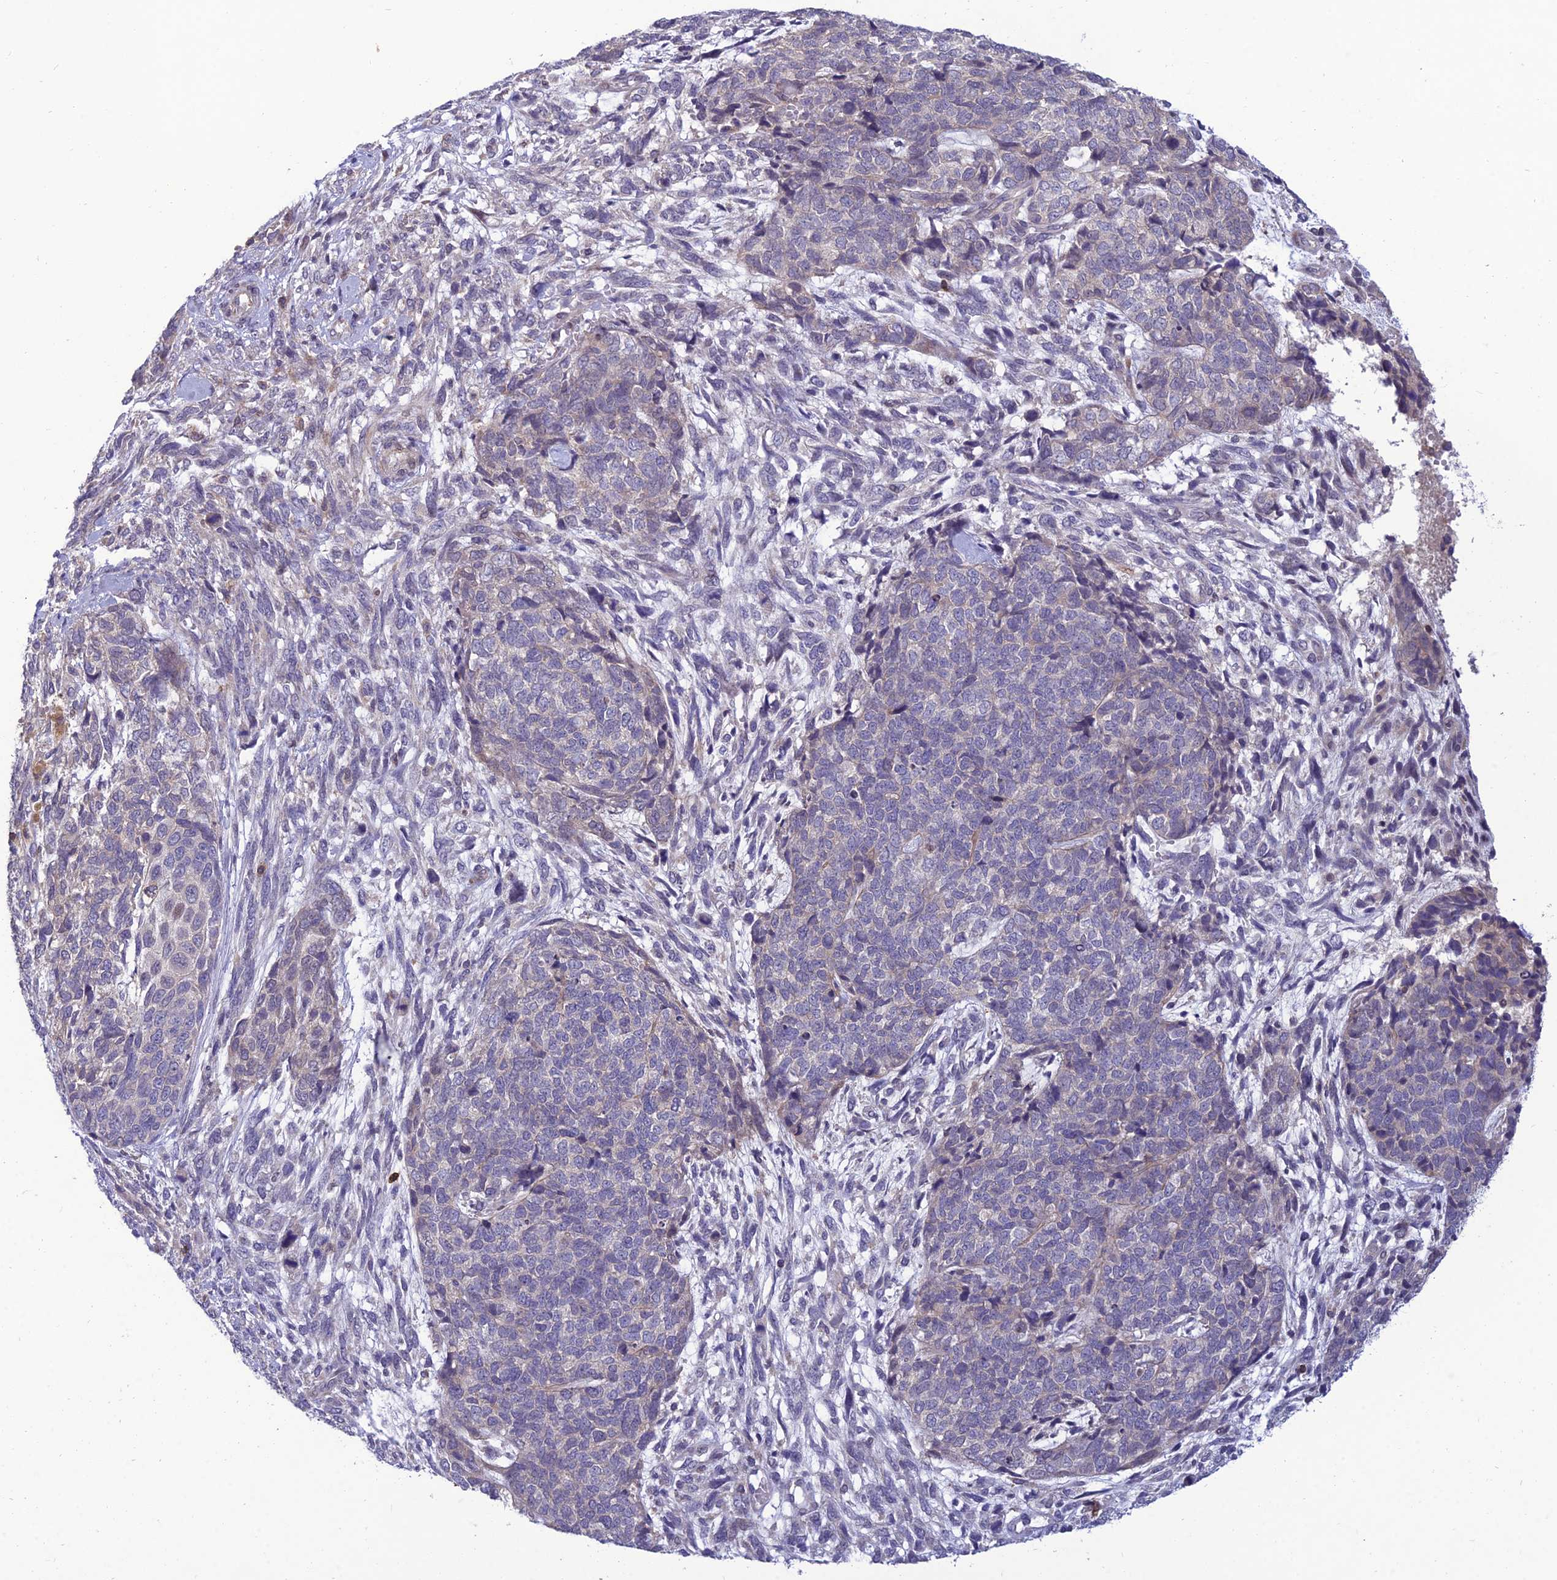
{"staining": {"intensity": "negative", "quantity": "none", "location": "none"}, "tissue": "cervical cancer", "cell_type": "Tumor cells", "image_type": "cancer", "snomed": [{"axis": "morphology", "description": "Squamous cell carcinoma, NOS"}, {"axis": "topography", "description": "Cervix"}], "caption": "Immunohistochemistry micrograph of neoplastic tissue: cervical cancer stained with DAB reveals no significant protein expression in tumor cells.", "gene": "FAM76A", "patient": {"sex": "female", "age": 63}}